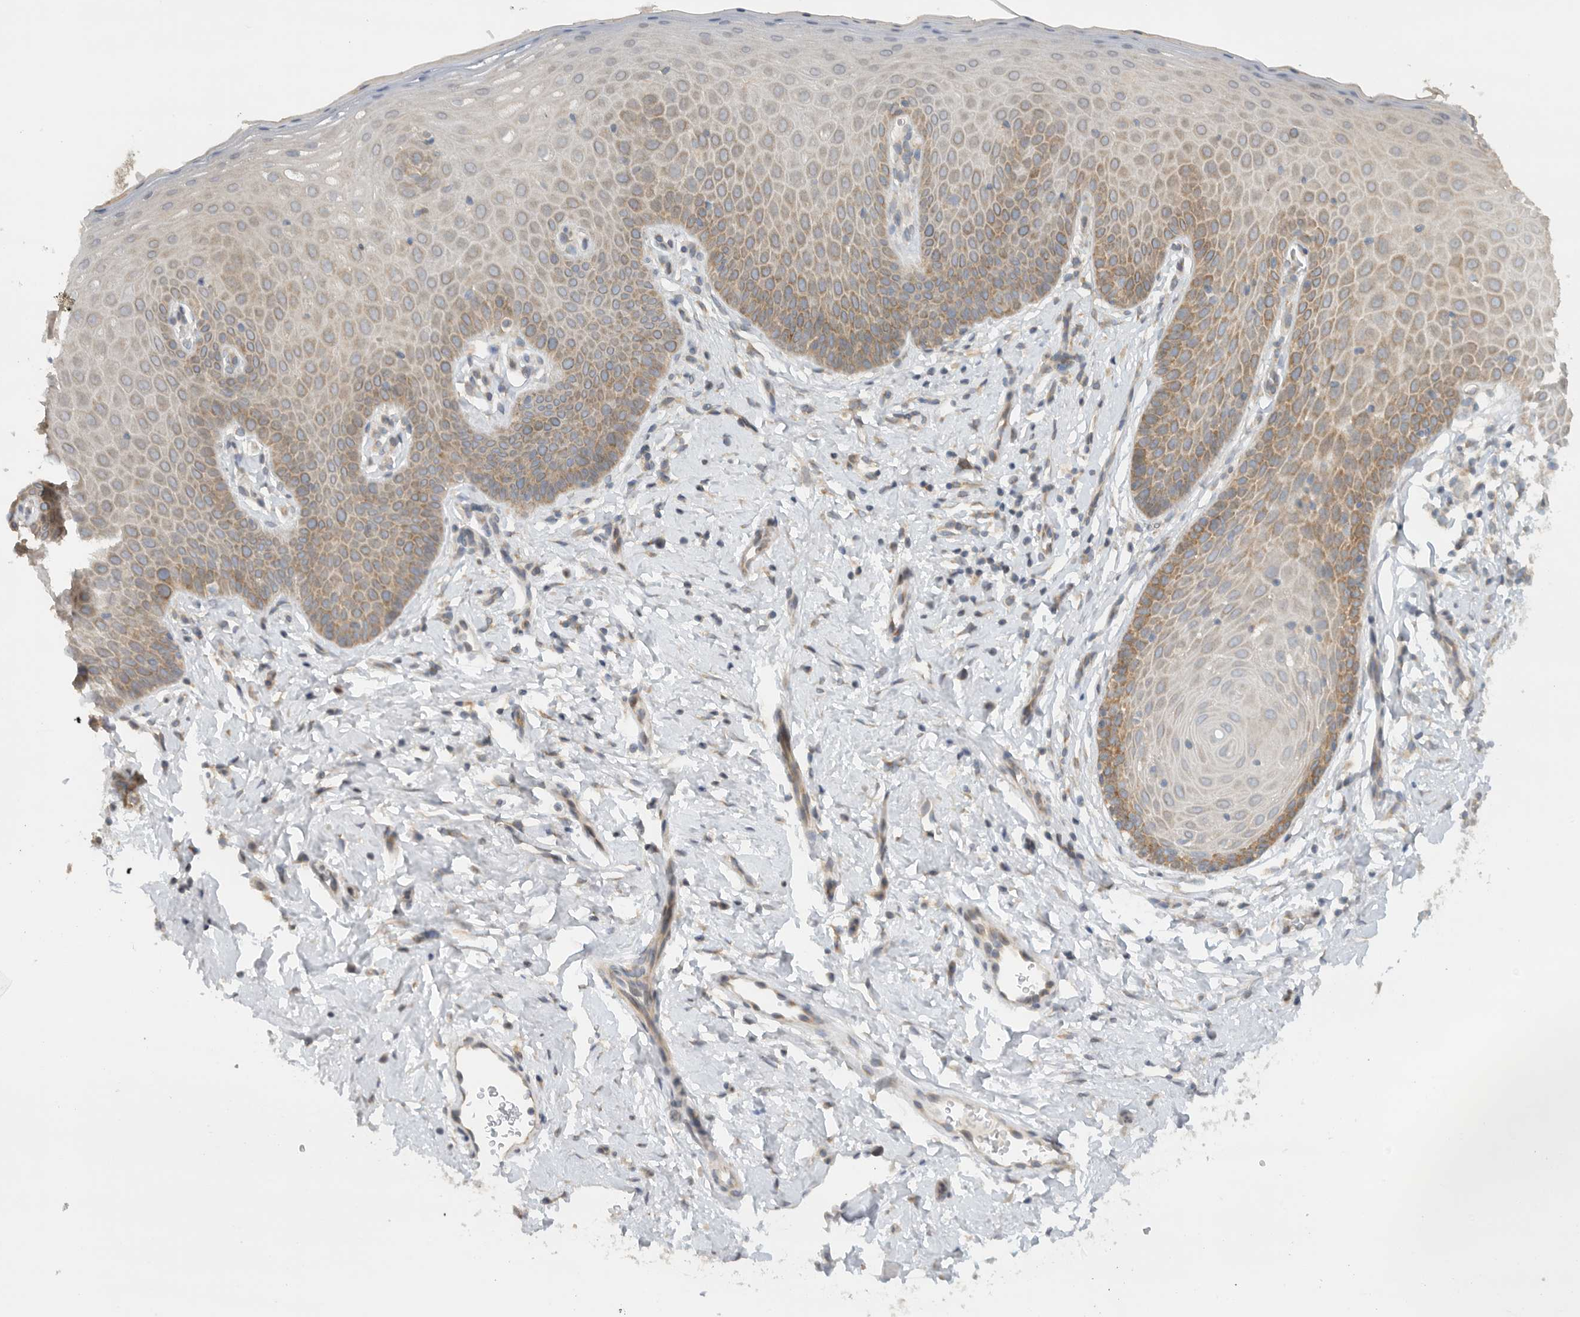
{"staining": {"intensity": "moderate", "quantity": ">75%", "location": "cytoplasmic/membranous"}, "tissue": "cervix", "cell_type": "Glandular cells", "image_type": "normal", "snomed": [{"axis": "morphology", "description": "Normal tissue, NOS"}, {"axis": "topography", "description": "Cervix"}], "caption": "Immunohistochemical staining of benign cervix shows medium levels of moderate cytoplasmic/membranous expression in approximately >75% of glandular cells. The staining was performed using DAB (3,3'-diaminobenzidine) to visualize the protein expression in brown, while the nuclei were stained in blue with hematoxylin (Magnification: 20x).", "gene": "PUM1", "patient": {"sex": "female", "age": 36}}